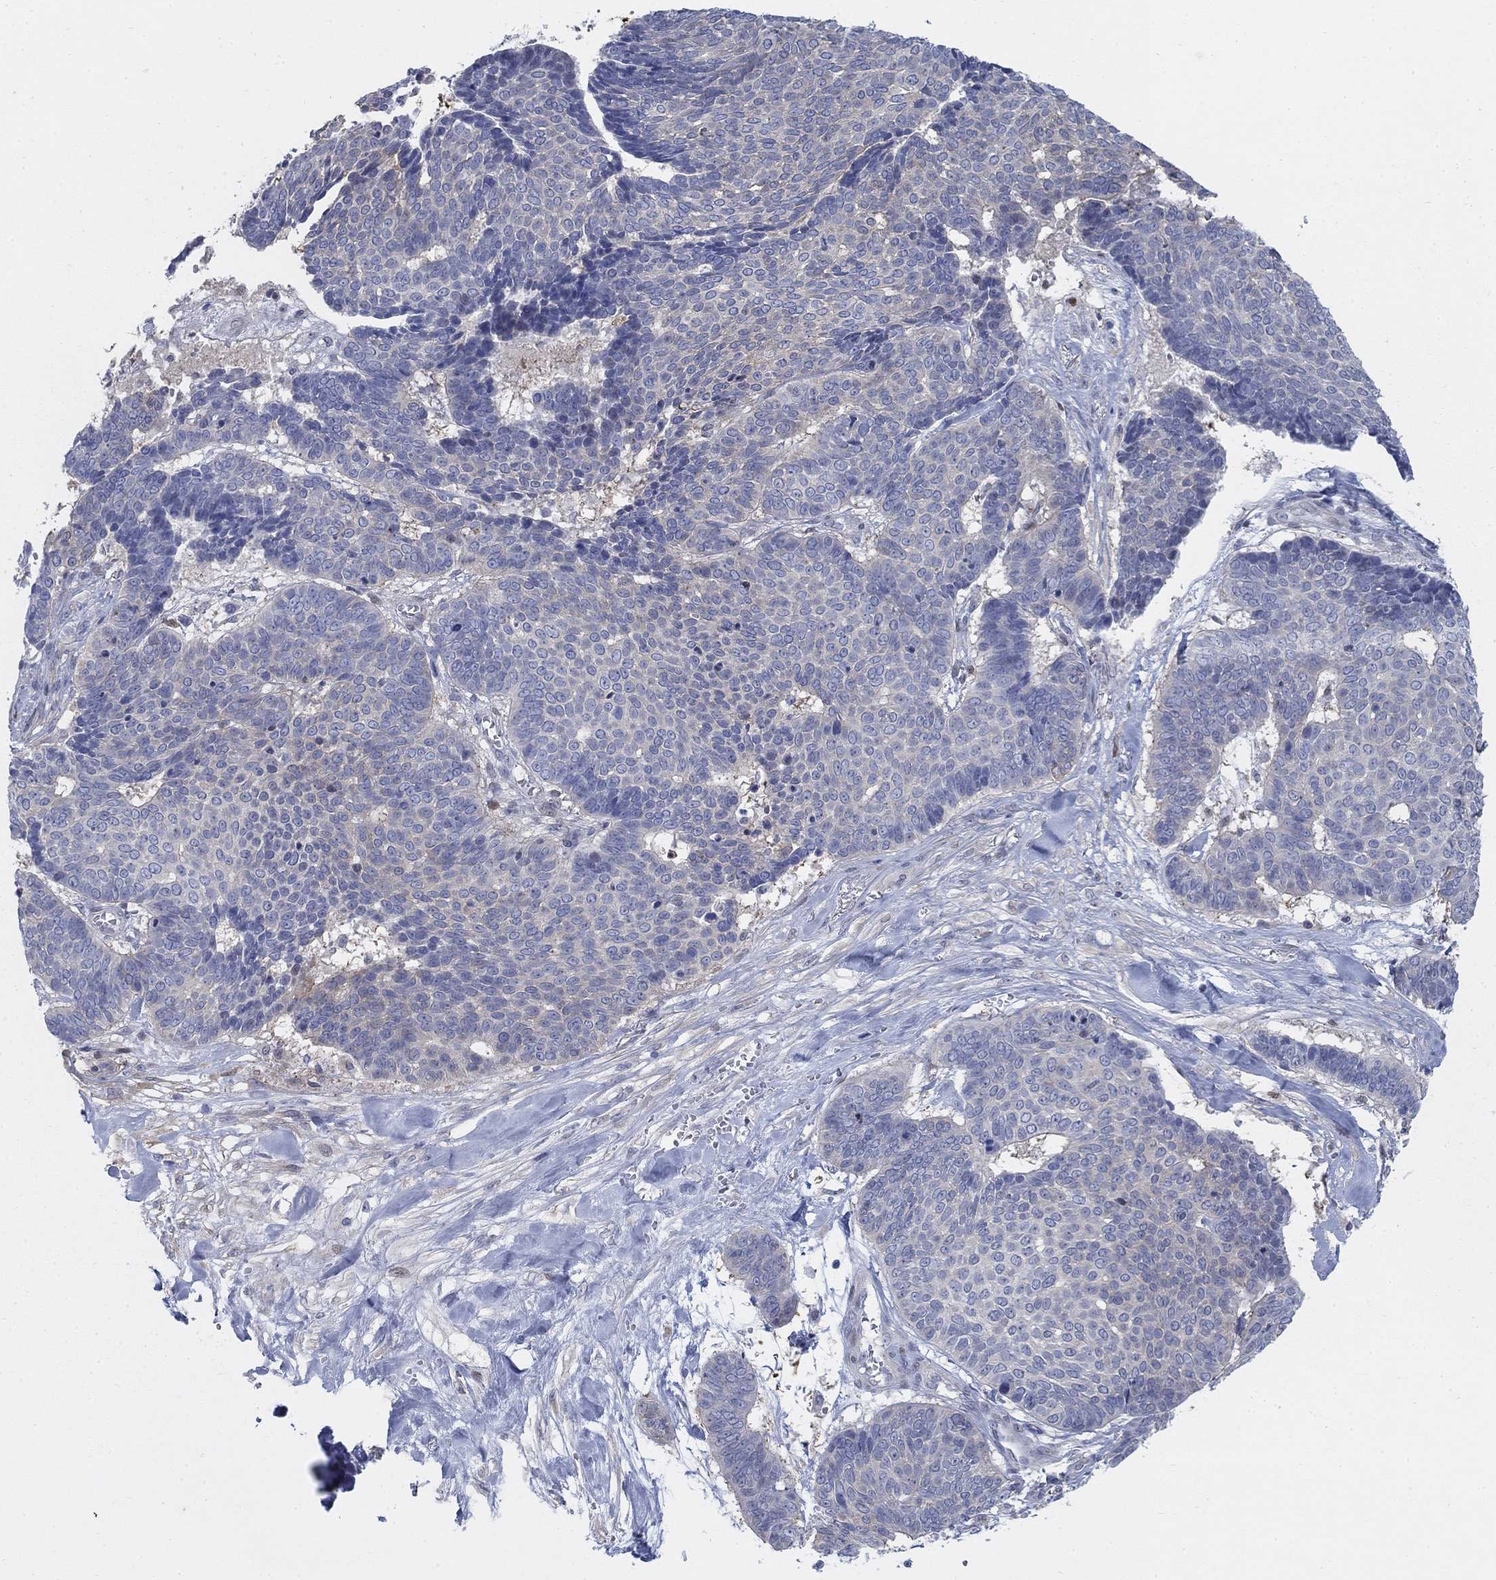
{"staining": {"intensity": "negative", "quantity": "none", "location": "none"}, "tissue": "skin cancer", "cell_type": "Tumor cells", "image_type": "cancer", "snomed": [{"axis": "morphology", "description": "Basal cell carcinoma"}, {"axis": "topography", "description": "Skin"}], "caption": "Tumor cells show no significant staining in skin cancer (basal cell carcinoma).", "gene": "MYO3A", "patient": {"sex": "male", "age": 86}}